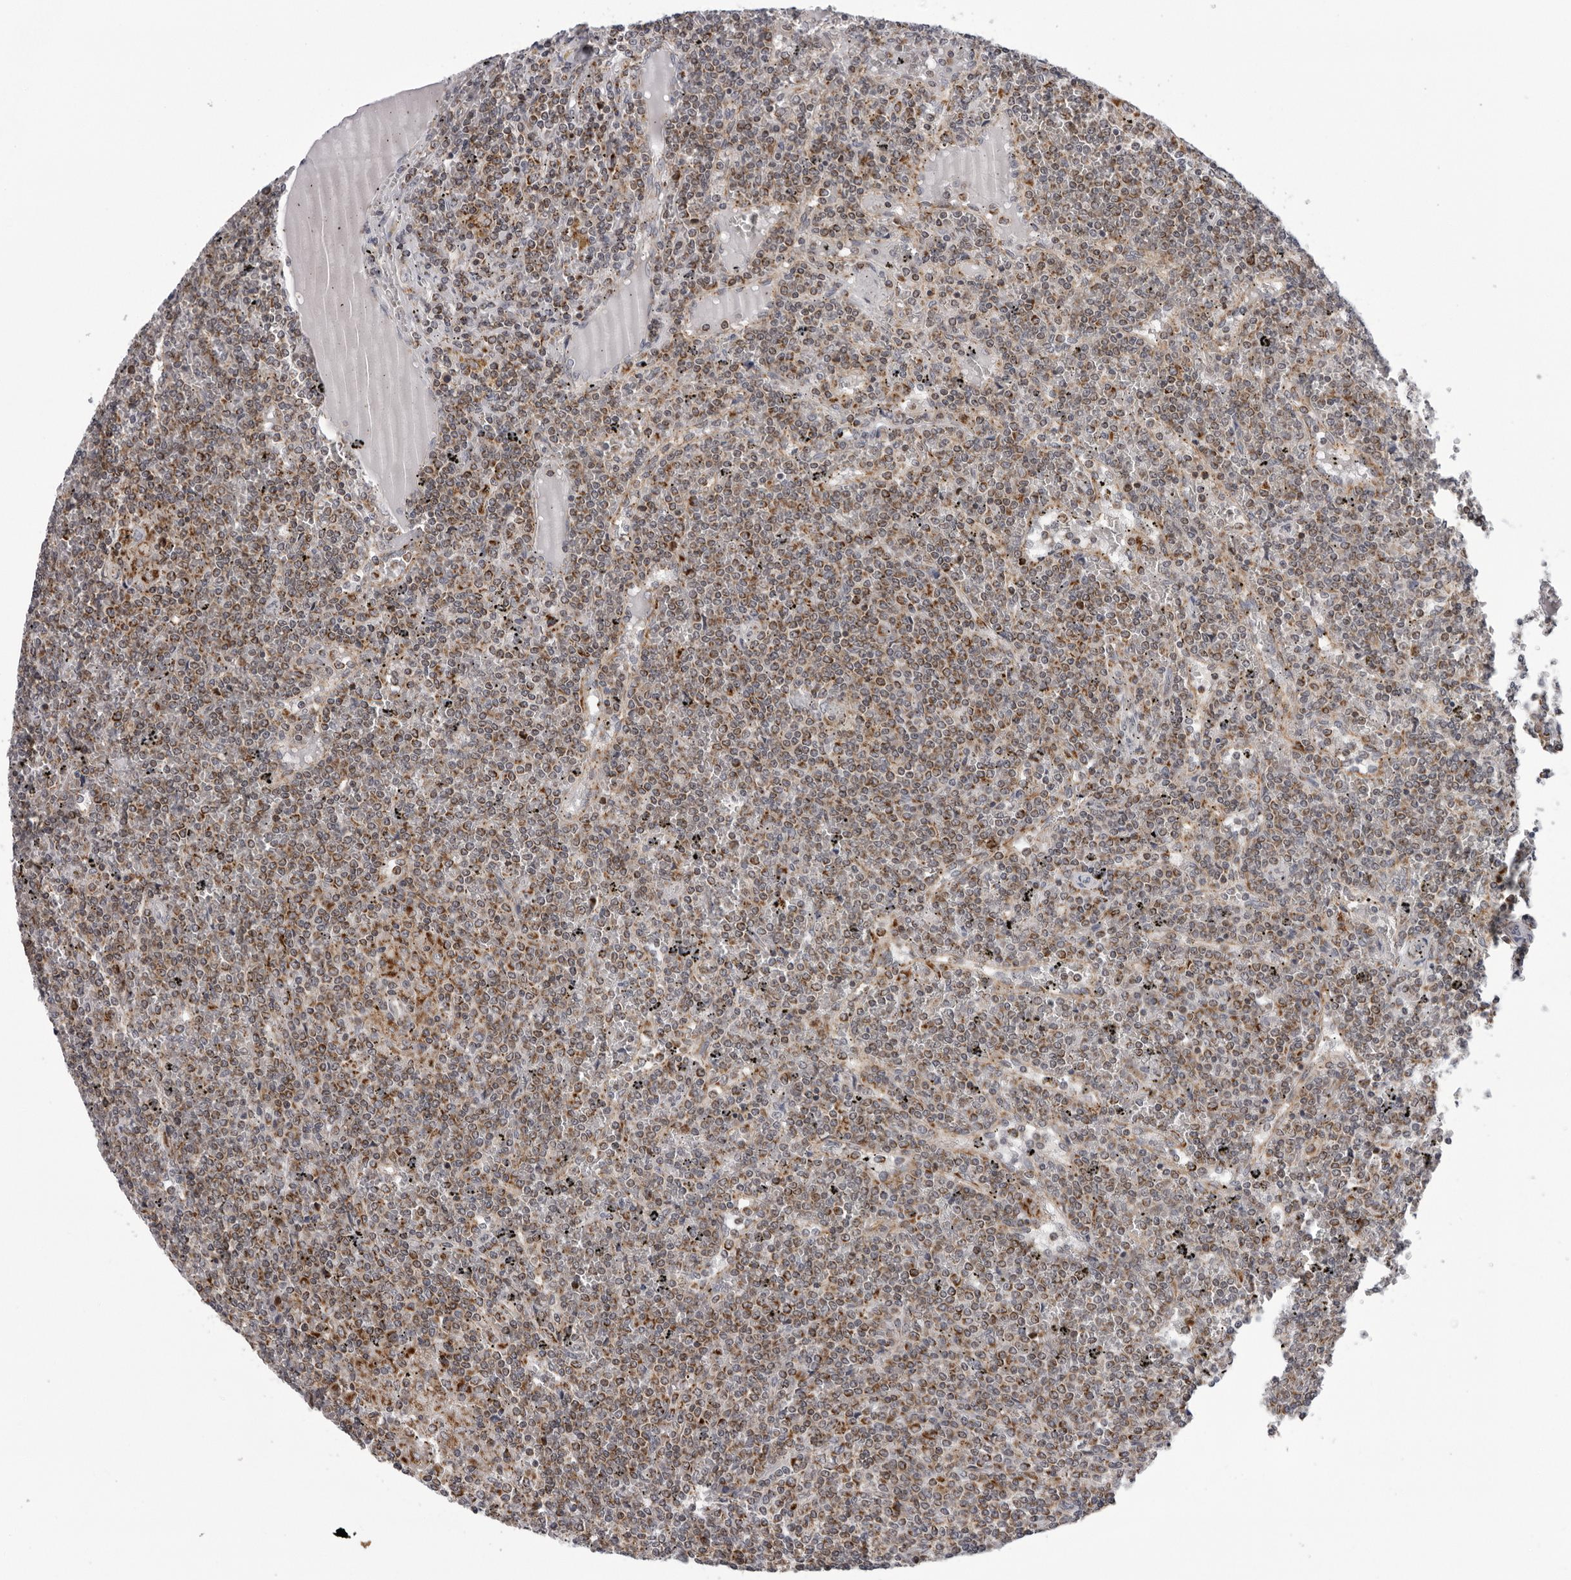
{"staining": {"intensity": "moderate", "quantity": "25%-75%", "location": "cytoplasmic/membranous"}, "tissue": "lymphoma", "cell_type": "Tumor cells", "image_type": "cancer", "snomed": [{"axis": "morphology", "description": "Malignant lymphoma, non-Hodgkin's type, Low grade"}, {"axis": "topography", "description": "Spleen"}], "caption": "This micrograph demonstrates immunohistochemistry (IHC) staining of malignant lymphoma, non-Hodgkin's type (low-grade), with medium moderate cytoplasmic/membranous staining in about 25%-75% of tumor cells.", "gene": "CPT2", "patient": {"sex": "female", "age": 19}}